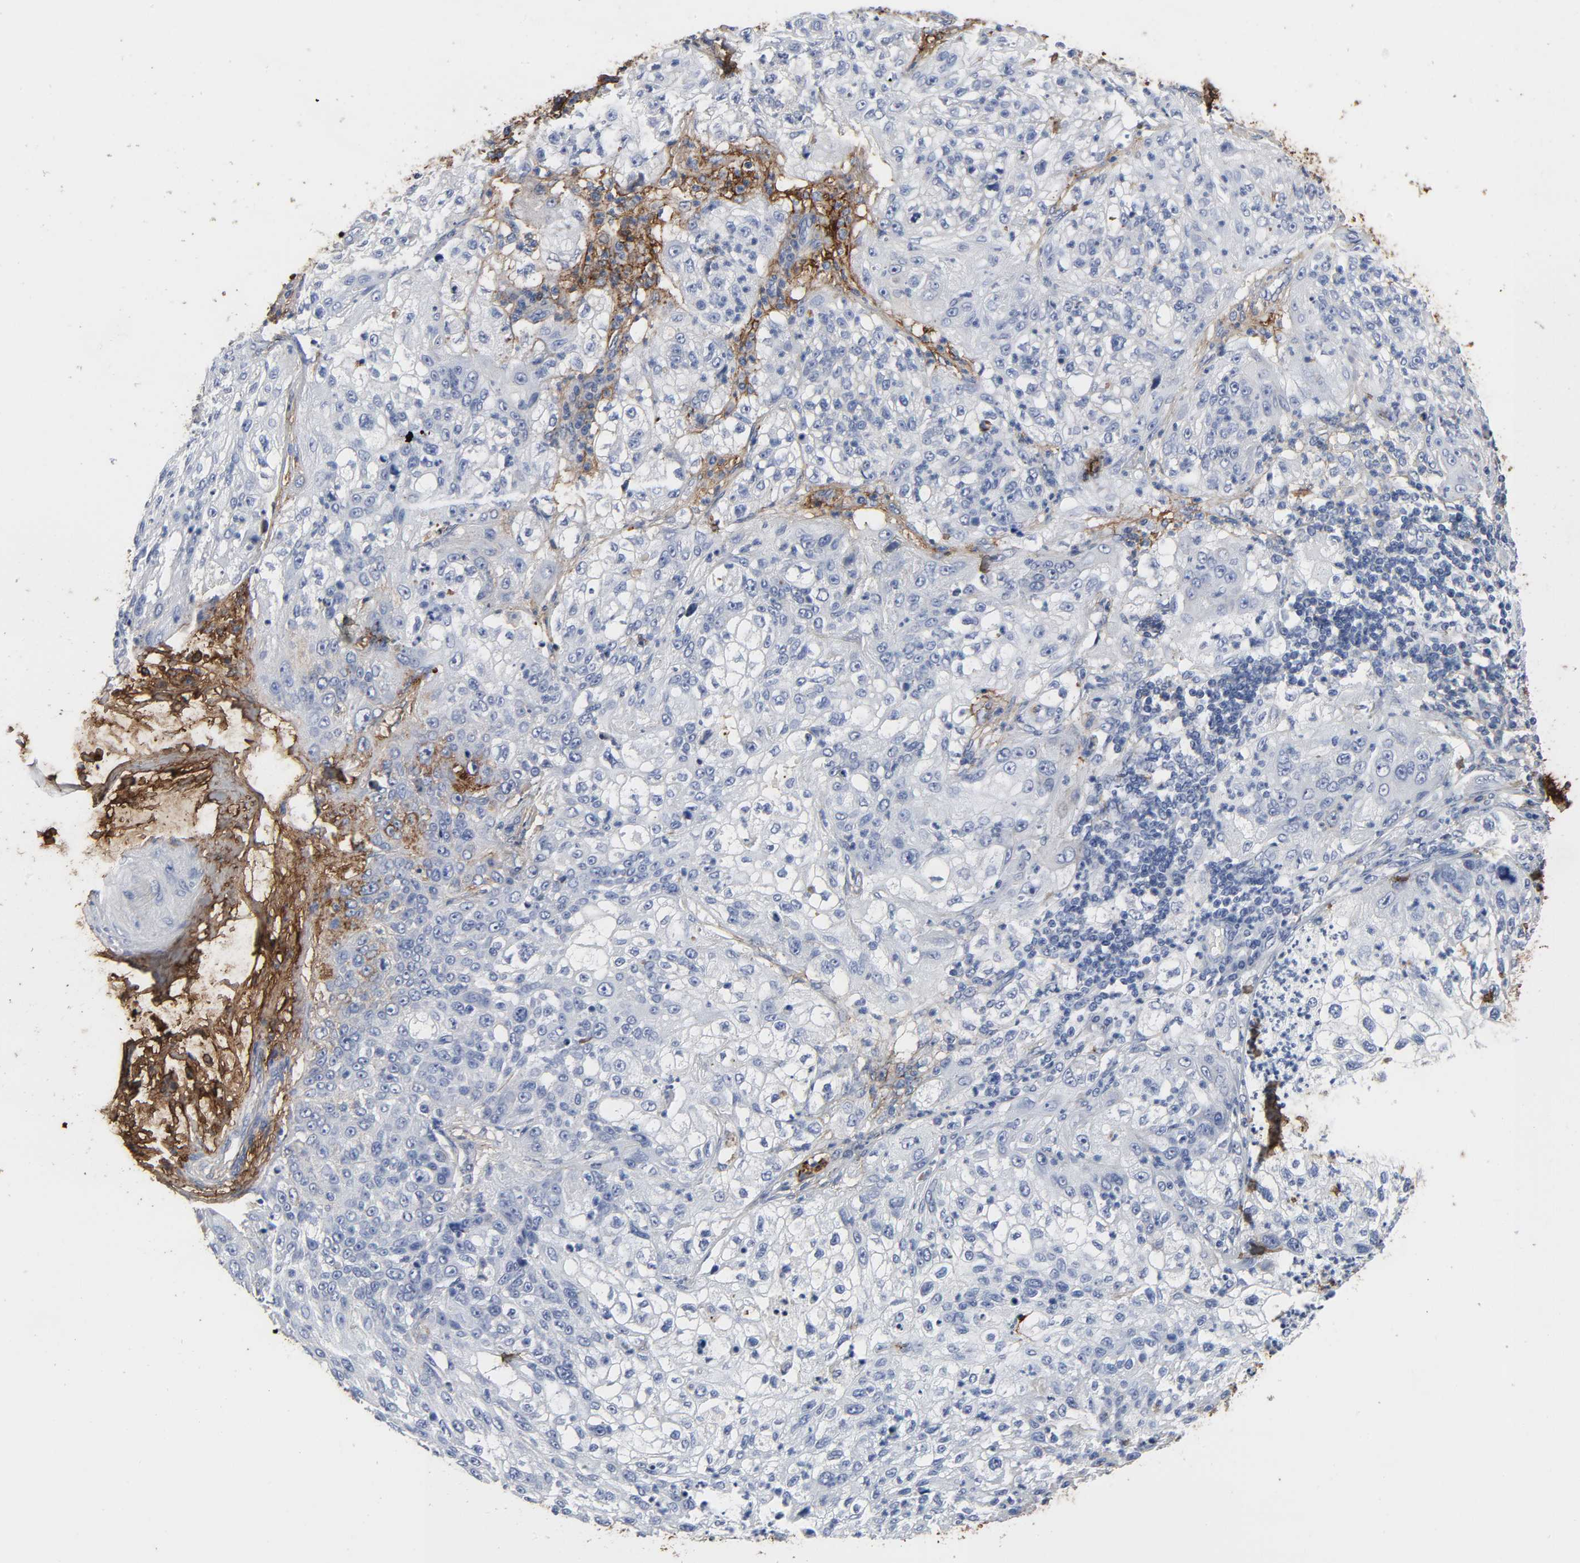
{"staining": {"intensity": "negative", "quantity": "none", "location": "none"}, "tissue": "lung cancer", "cell_type": "Tumor cells", "image_type": "cancer", "snomed": [{"axis": "morphology", "description": "Inflammation, NOS"}, {"axis": "morphology", "description": "Squamous cell carcinoma, NOS"}, {"axis": "topography", "description": "Lymph node"}, {"axis": "topography", "description": "Soft tissue"}, {"axis": "topography", "description": "Lung"}], "caption": "Immunohistochemical staining of human lung squamous cell carcinoma displays no significant expression in tumor cells.", "gene": "FBLN1", "patient": {"sex": "male", "age": 66}}